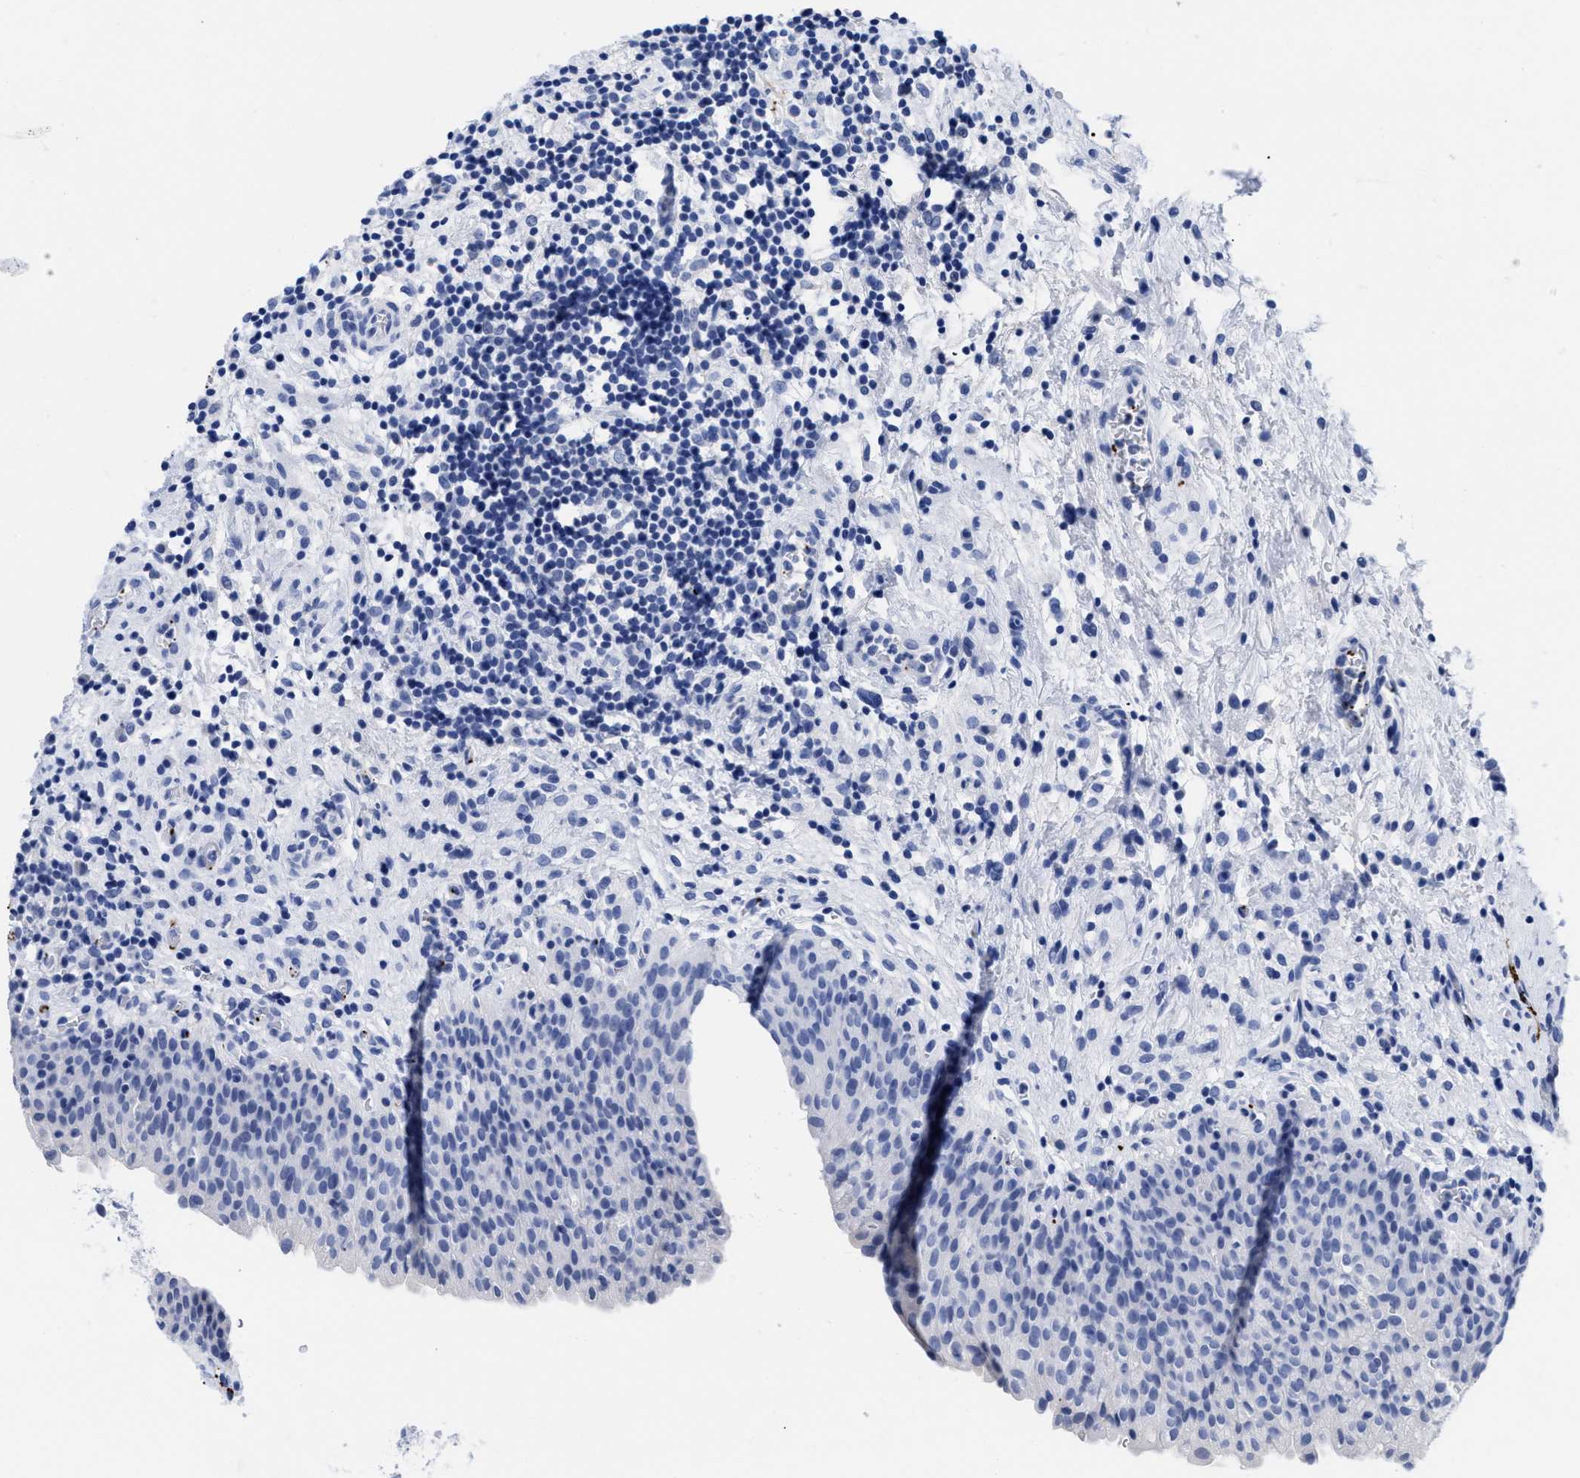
{"staining": {"intensity": "negative", "quantity": "none", "location": "none"}, "tissue": "urinary bladder", "cell_type": "Urothelial cells", "image_type": "normal", "snomed": [{"axis": "morphology", "description": "Normal tissue, NOS"}, {"axis": "topography", "description": "Urinary bladder"}], "caption": "The IHC micrograph has no significant positivity in urothelial cells of urinary bladder. The staining was performed using DAB to visualize the protein expression in brown, while the nuclei were stained in blue with hematoxylin (Magnification: 20x).", "gene": "TREML1", "patient": {"sex": "male", "age": 37}}